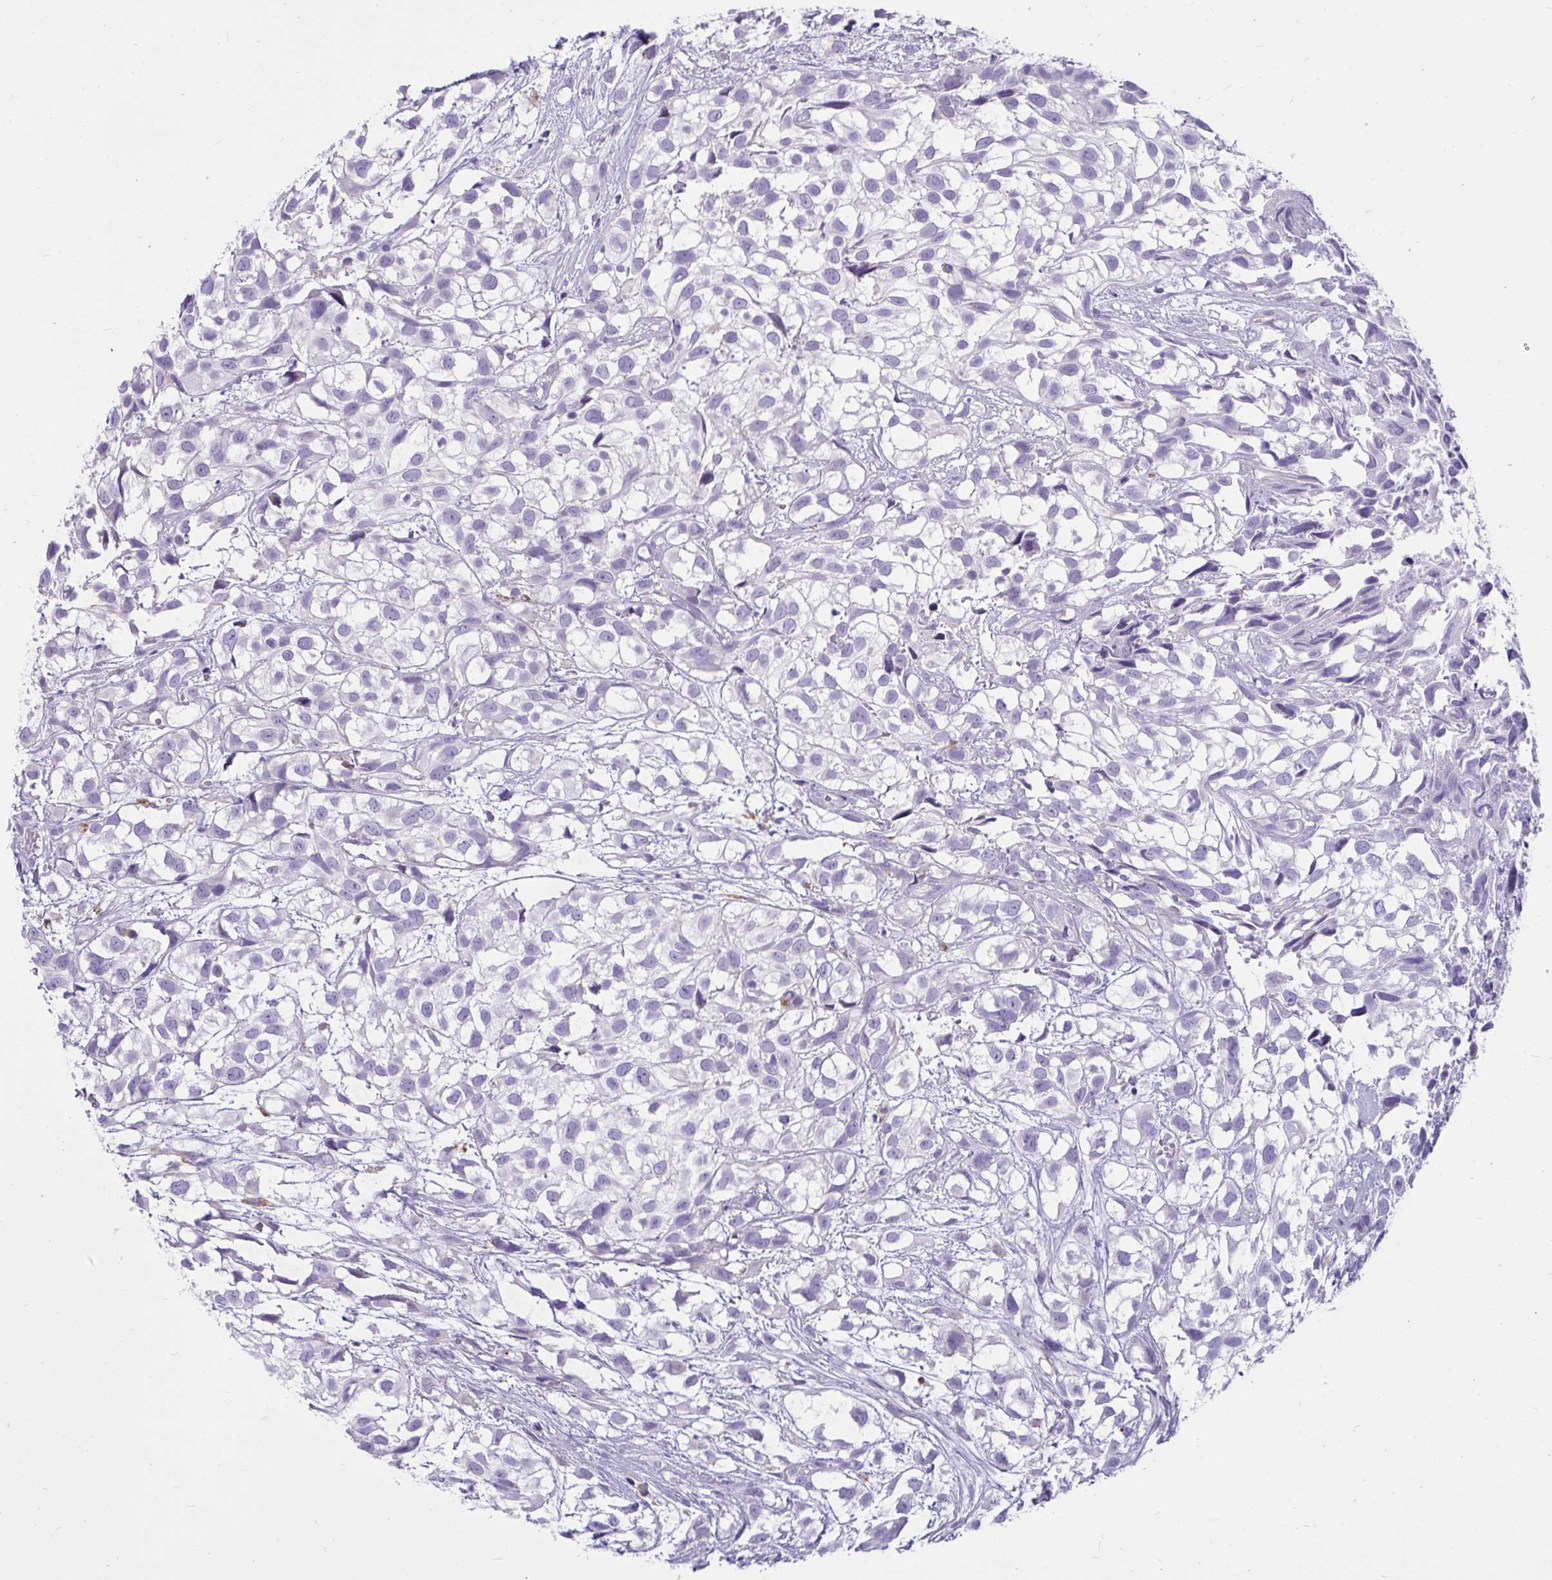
{"staining": {"intensity": "negative", "quantity": "none", "location": "none"}, "tissue": "urothelial cancer", "cell_type": "Tumor cells", "image_type": "cancer", "snomed": [{"axis": "morphology", "description": "Urothelial carcinoma, High grade"}, {"axis": "topography", "description": "Urinary bladder"}], "caption": "Histopathology image shows no significant protein positivity in tumor cells of urothelial carcinoma (high-grade). (Stains: DAB (3,3'-diaminobenzidine) immunohistochemistry (IHC) with hematoxylin counter stain, Microscopy: brightfield microscopy at high magnification).", "gene": "CTSZ", "patient": {"sex": "male", "age": 56}}